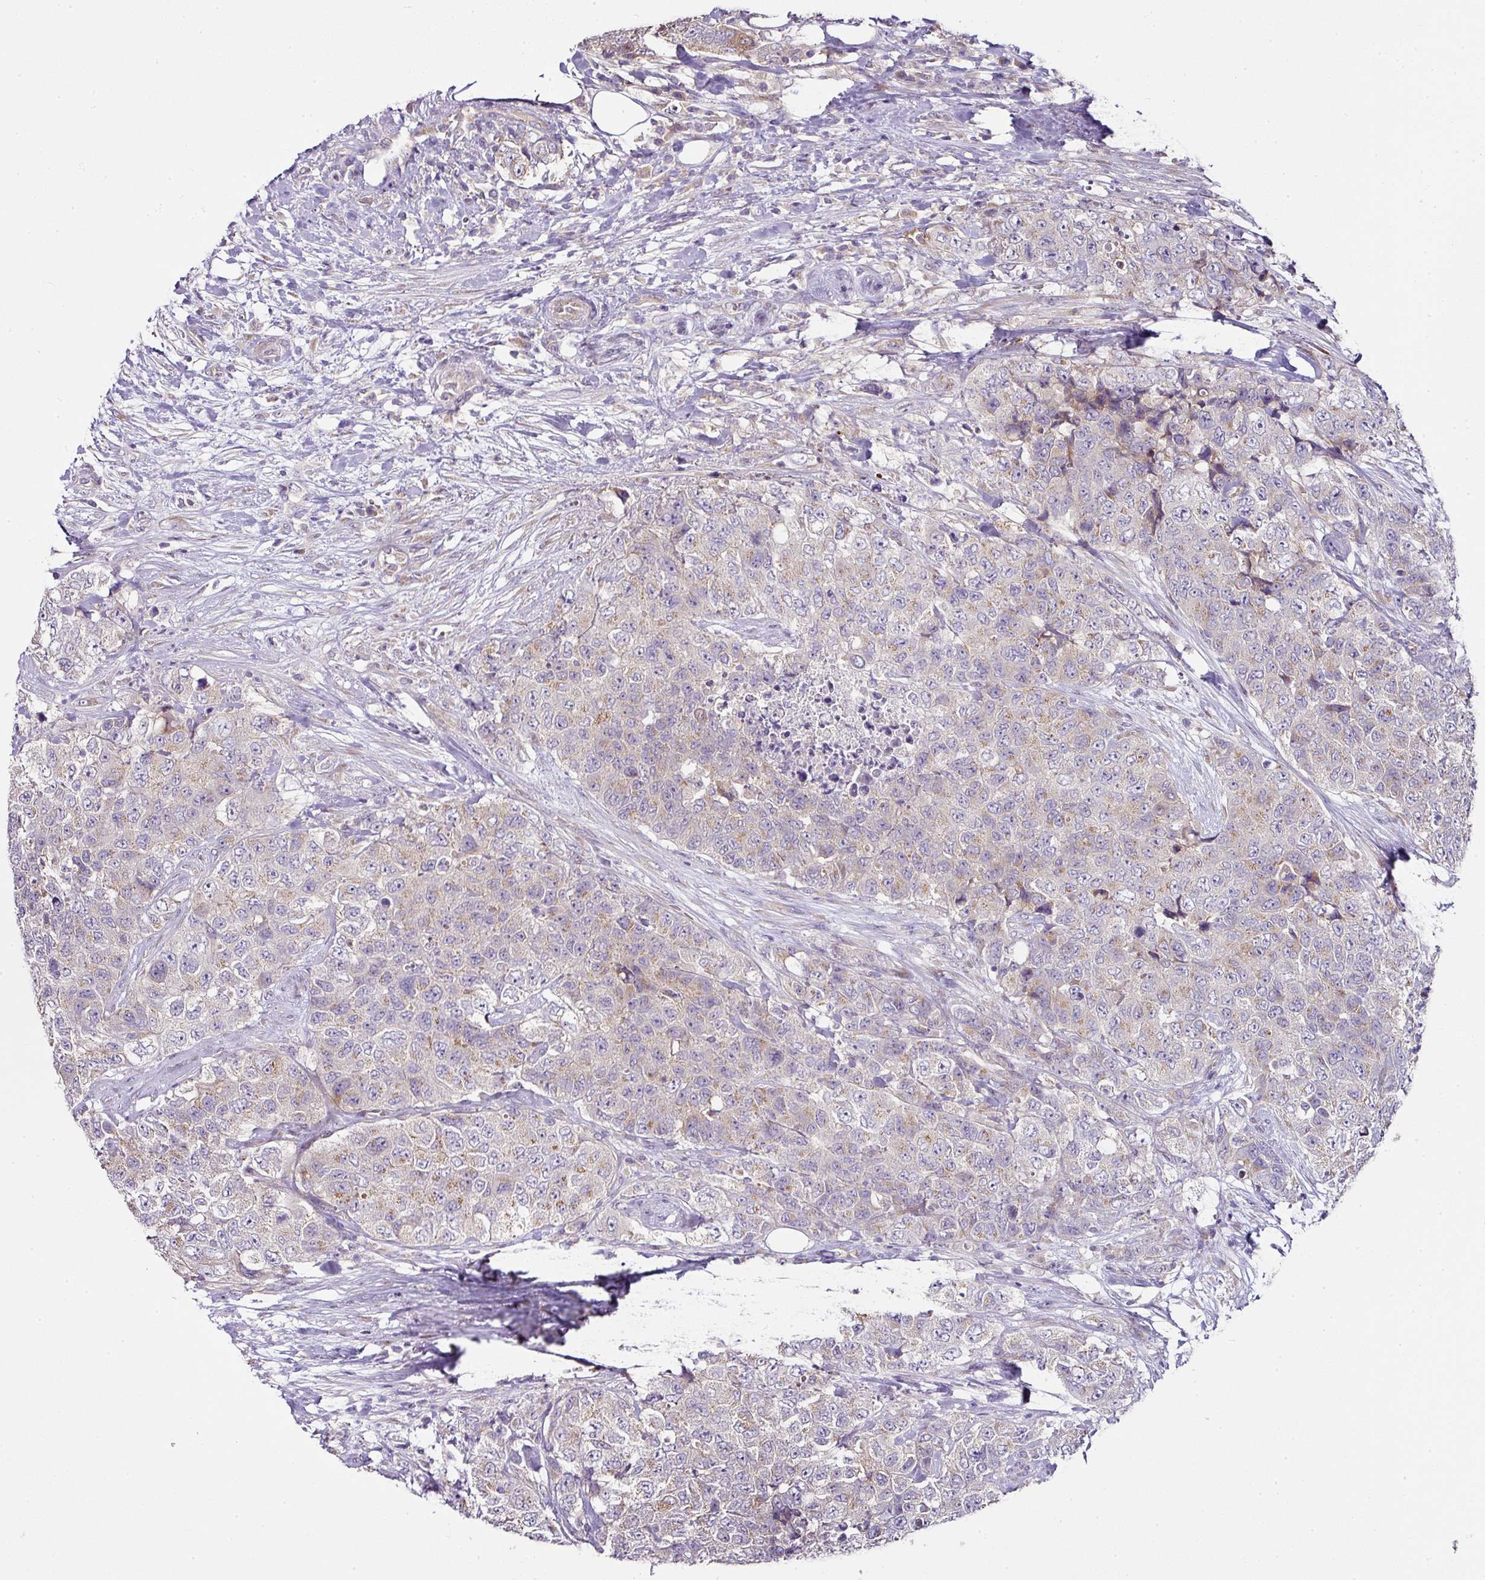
{"staining": {"intensity": "weak", "quantity": "<25%", "location": "cytoplasmic/membranous"}, "tissue": "urothelial cancer", "cell_type": "Tumor cells", "image_type": "cancer", "snomed": [{"axis": "morphology", "description": "Urothelial carcinoma, High grade"}, {"axis": "topography", "description": "Urinary bladder"}], "caption": "The photomicrograph exhibits no significant expression in tumor cells of urothelial cancer.", "gene": "SKIC2", "patient": {"sex": "female", "age": 78}}